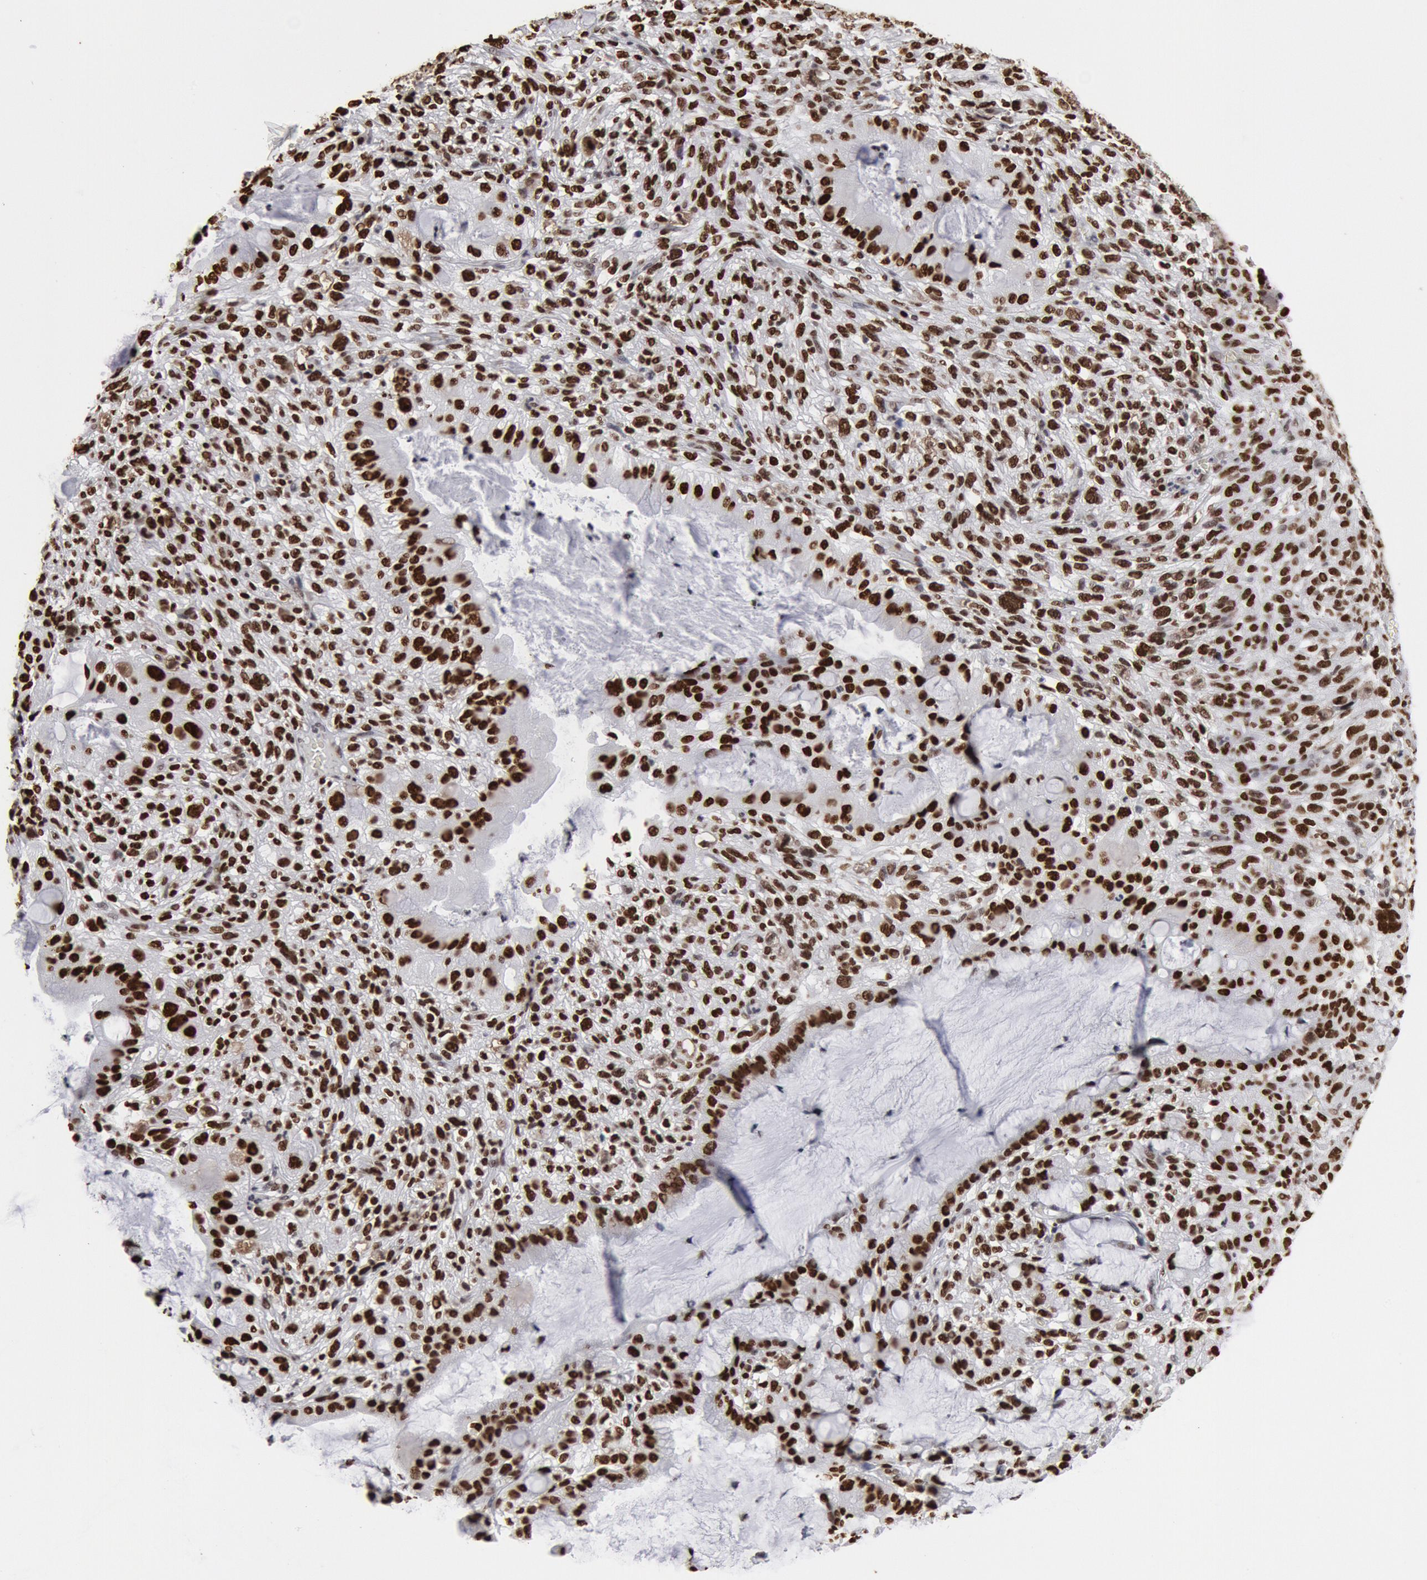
{"staining": {"intensity": "strong", "quantity": ">75%", "location": "nuclear"}, "tissue": "cervical cancer", "cell_type": "Tumor cells", "image_type": "cancer", "snomed": [{"axis": "morphology", "description": "Adenocarcinoma, NOS"}, {"axis": "topography", "description": "Cervix"}], "caption": "Cervical adenocarcinoma was stained to show a protein in brown. There is high levels of strong nuclear expression in approximately >75% of tumor cells.", "gene": "SUB1", "patient": {"sex": "female", "age": 41}}